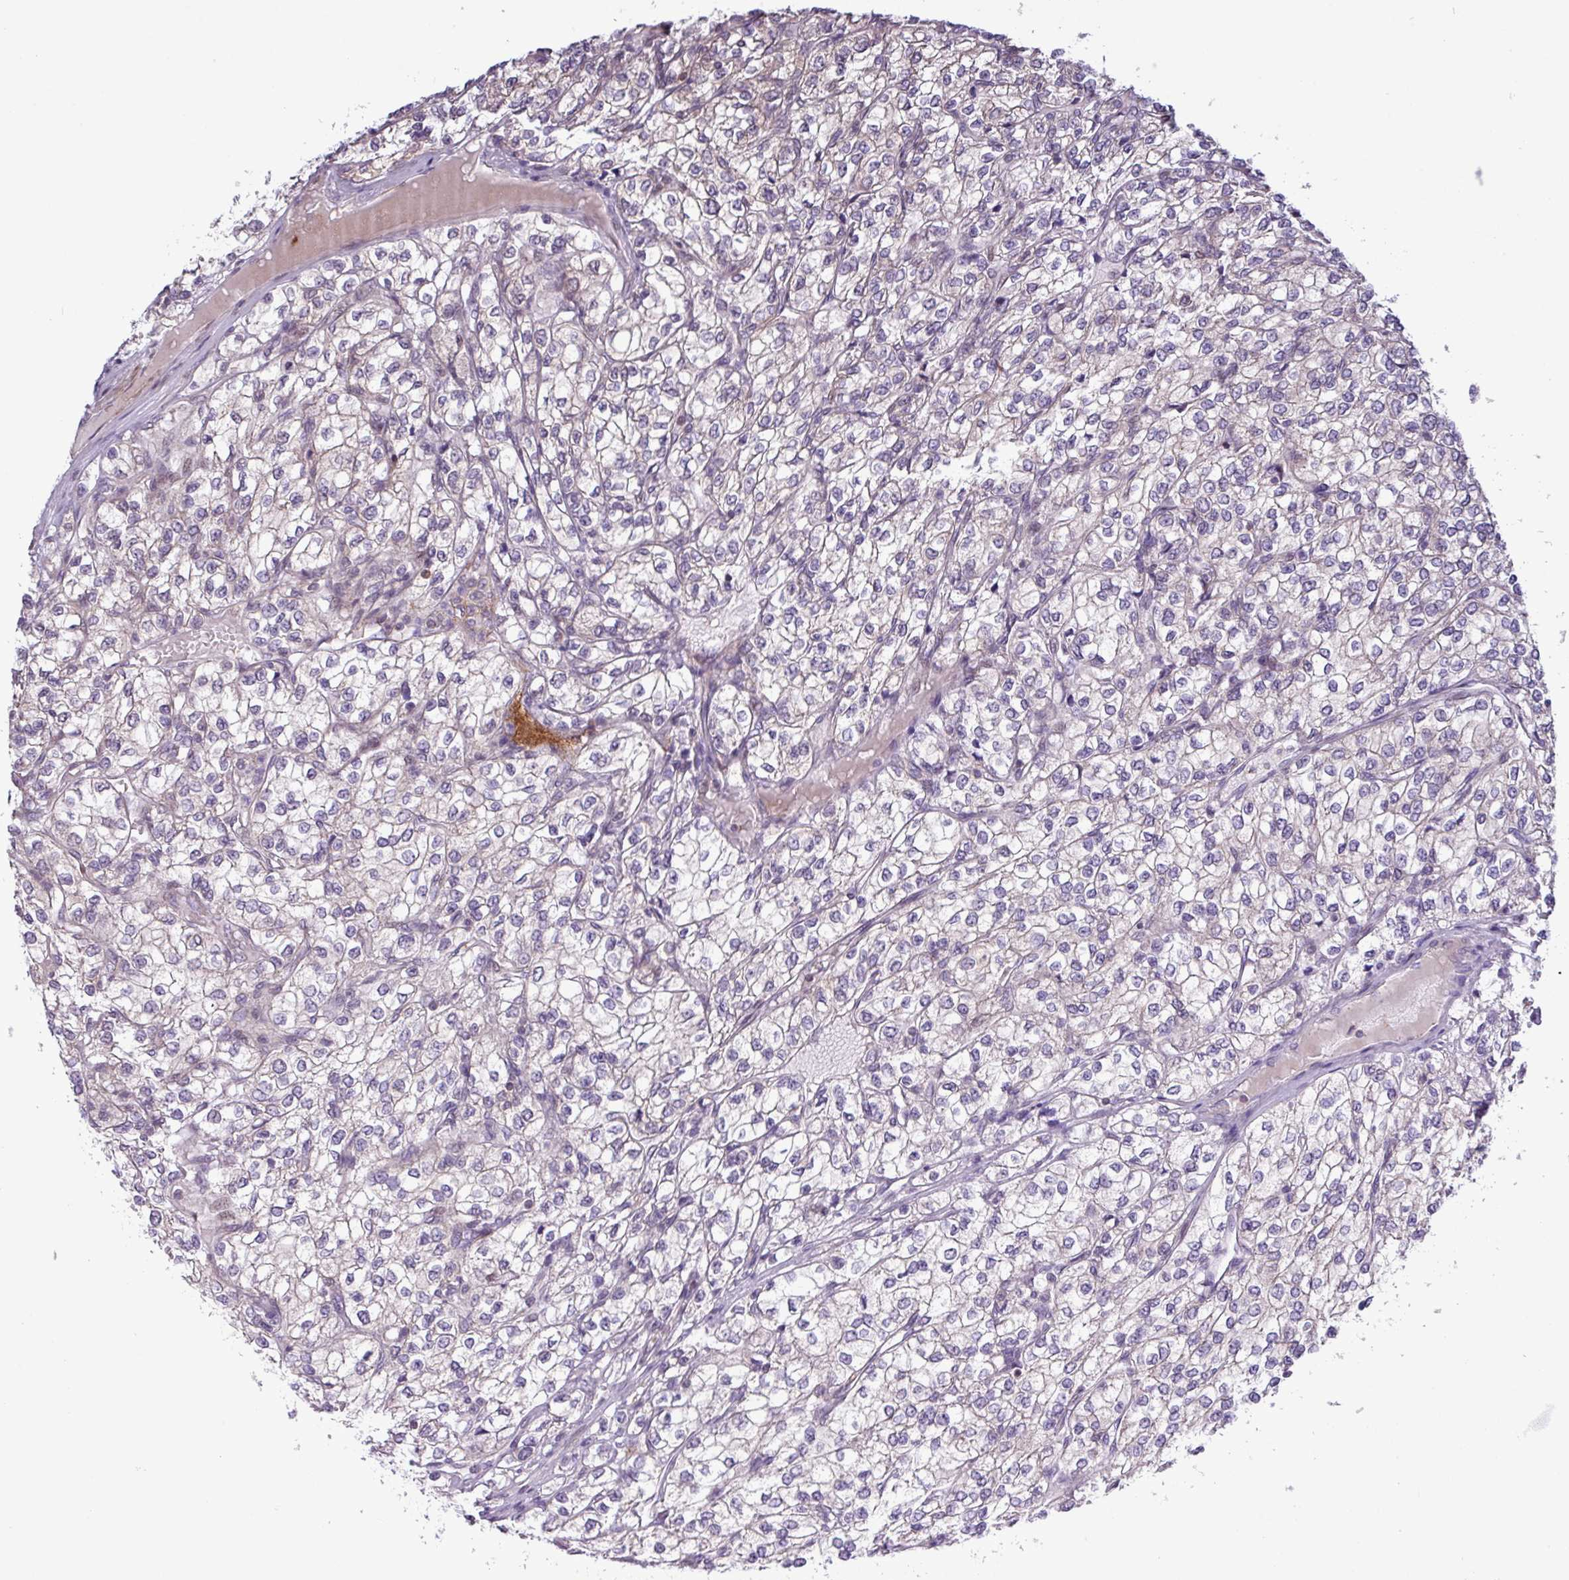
{"staining": {"intensity": "negative", "quantity": "none", "location": "none"}, "tissue": "renal cancer", "cell_type": "Tumor cells", "image_type": "cancer", "snomed": [{"axis": "morphology", "description": "Adenocarcinoma, NOS"}, {"axis": "topography", "description": "Kidney"}], "caption": "This is an immunohistochemistry (IHC) histopathology image of adenocarcinoma (renal). There is no positivity in tumor cells.", "gene": "RTL3", "patient": {"sex": "male", "age": 80}}